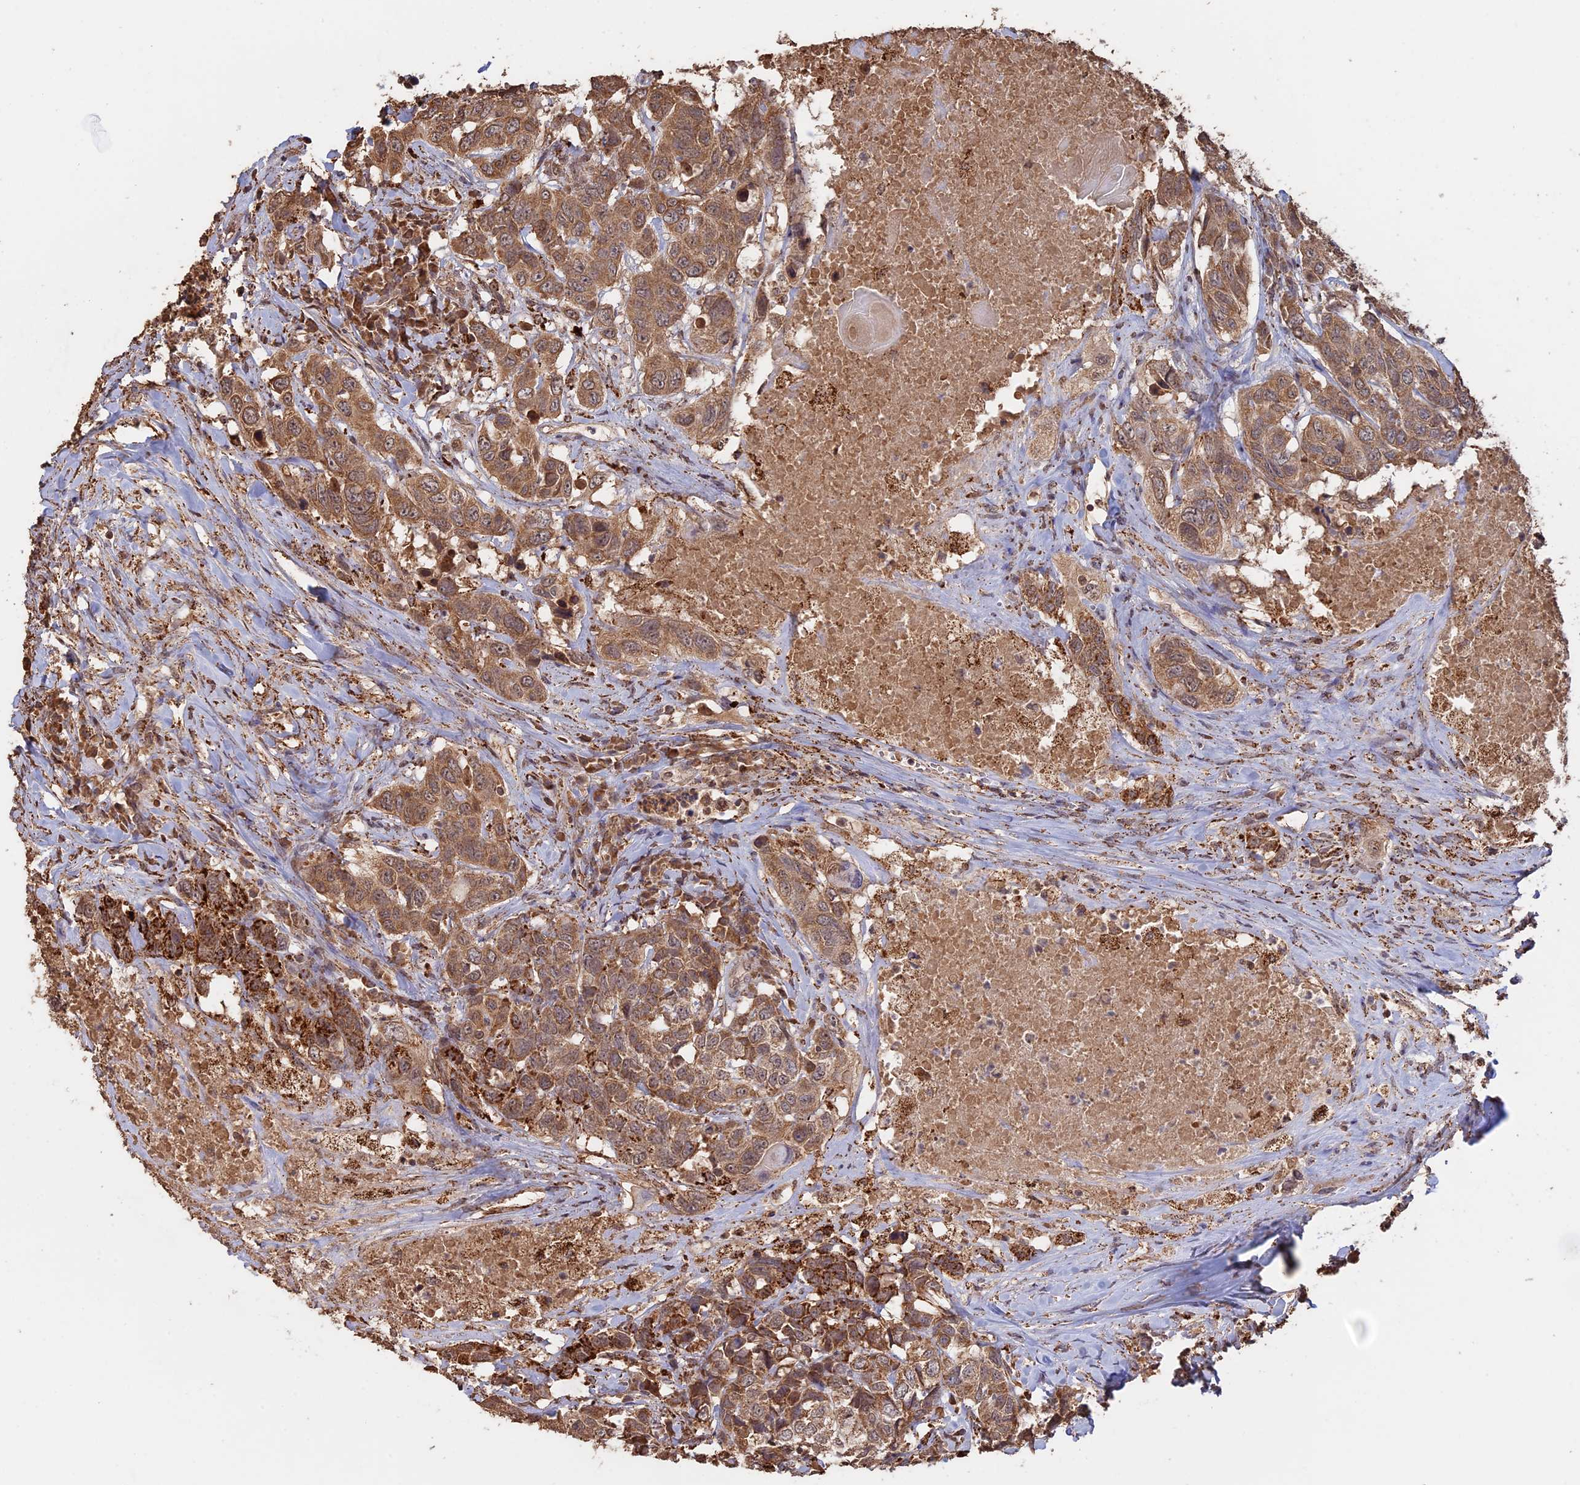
{"staining": {"intensity": "moderate", "quantity": ">75%", "location": "cytoplasmic/membranous"}, "tissue": "head and neck cancer", "cell_type": "Tumor cells", "image_type": "cancer", "snomed": [{"axis": "morphology", "description": "Squamous cell carcinoma, NOS"}, {"axis": "topography", "description": "Head-Neck"}], "caption": "Squamous cell carcinoma (head and neck) stained with immunohistochemistry exhibits moderate cytoplasmic/membranous staining in about >75% of tumor cells.", "gene": "FAM210B", "patient": {"sex": "male", "age": 66}}